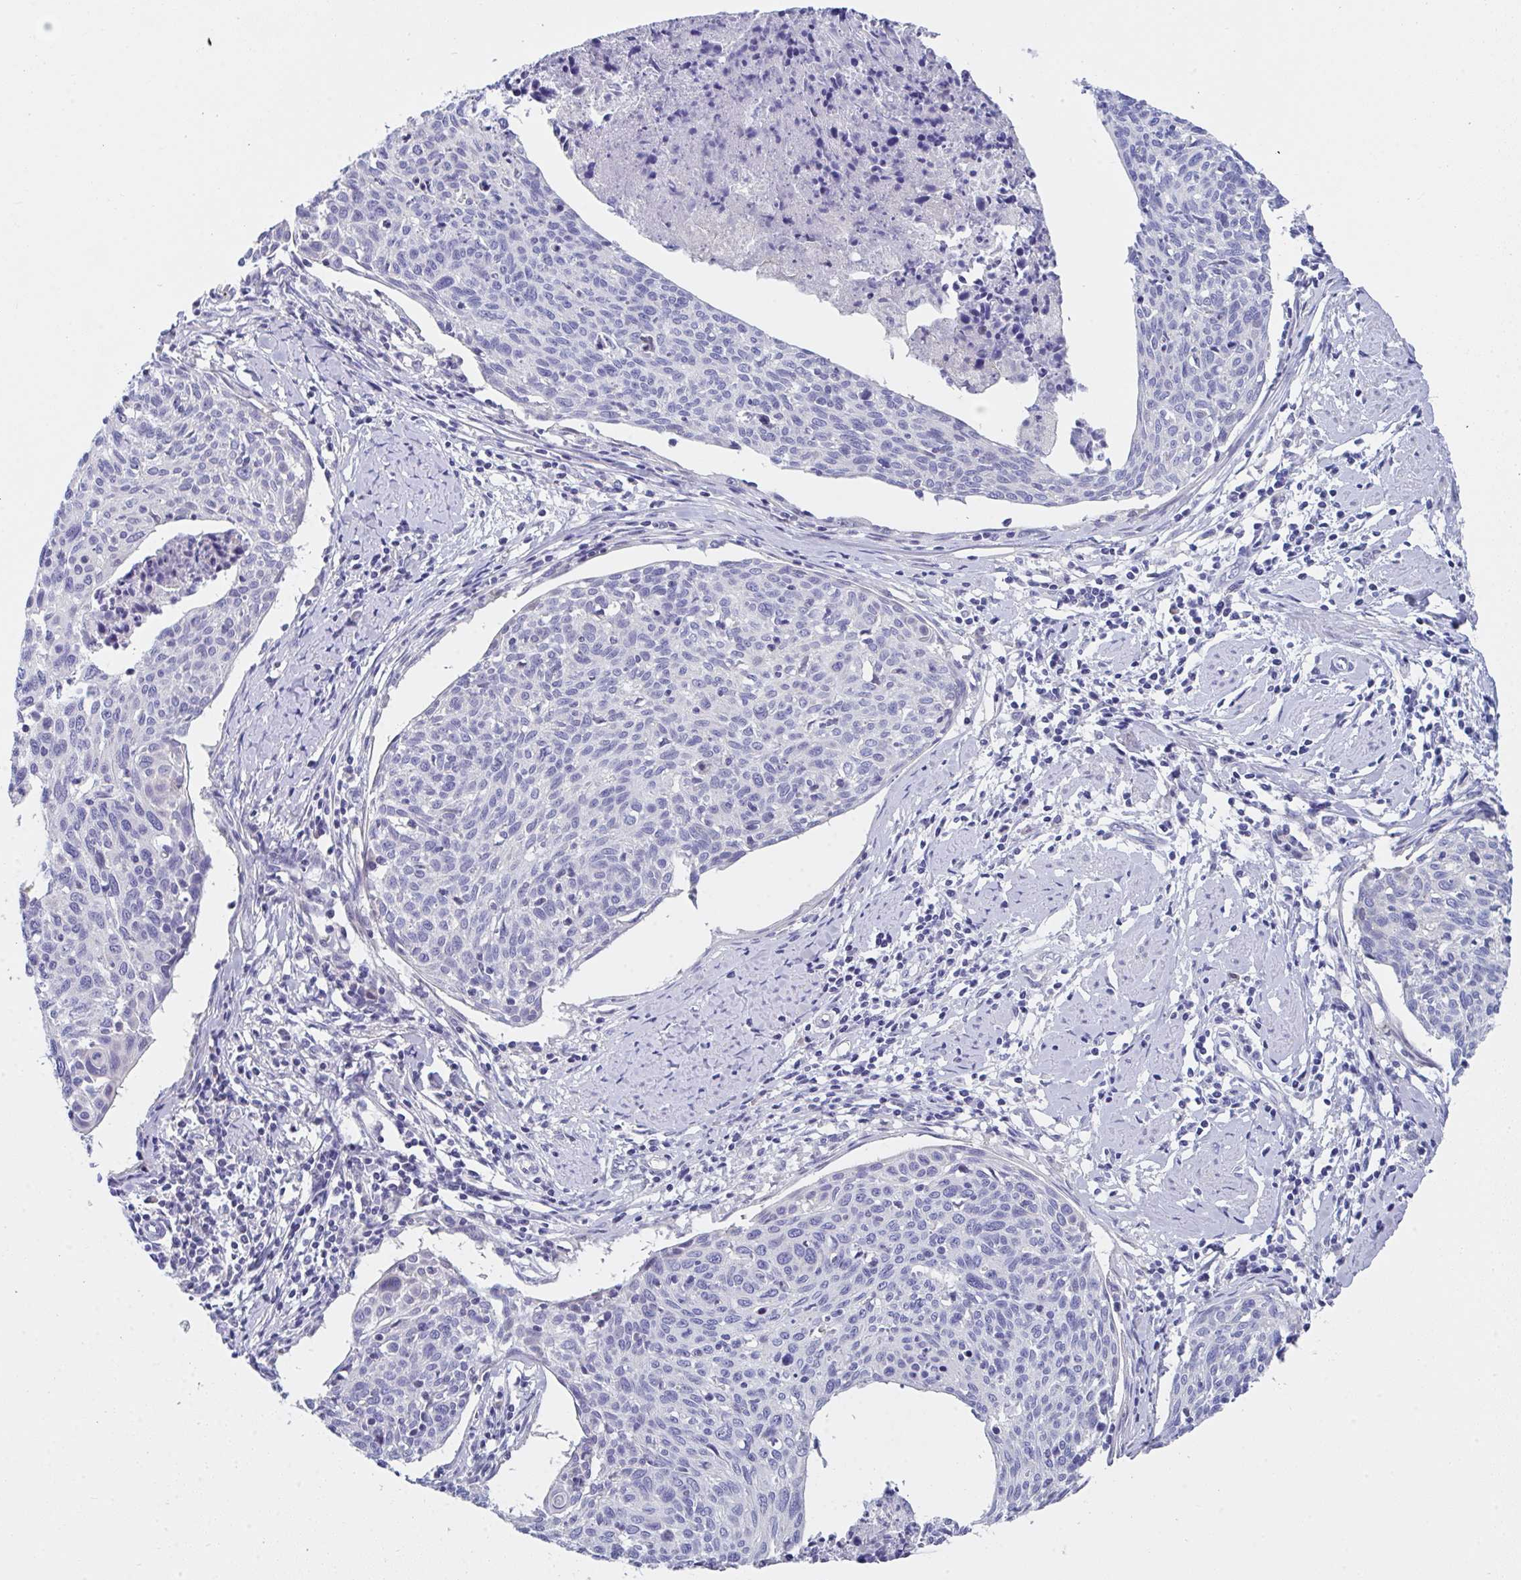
{"staining": {"intensity": "negative", "quantity": "none", "location": "none"}, "tissue": "cervical cancer", "cell_type": "Tumor cells", "image_type": "cancer", "snomed": [{"axis": "morphology", "description": "Squamous cell carcinoma, NOS"}, {"axis": "topography", "description": "Cervix"}], "caption": "This is an immunohistochemistry histopathology image of human squamous cell carcinoma (cervical). There is no expression in tumor cells.", "gene": "FBXO47", "patient": {"sex": "female", "age": 49}}